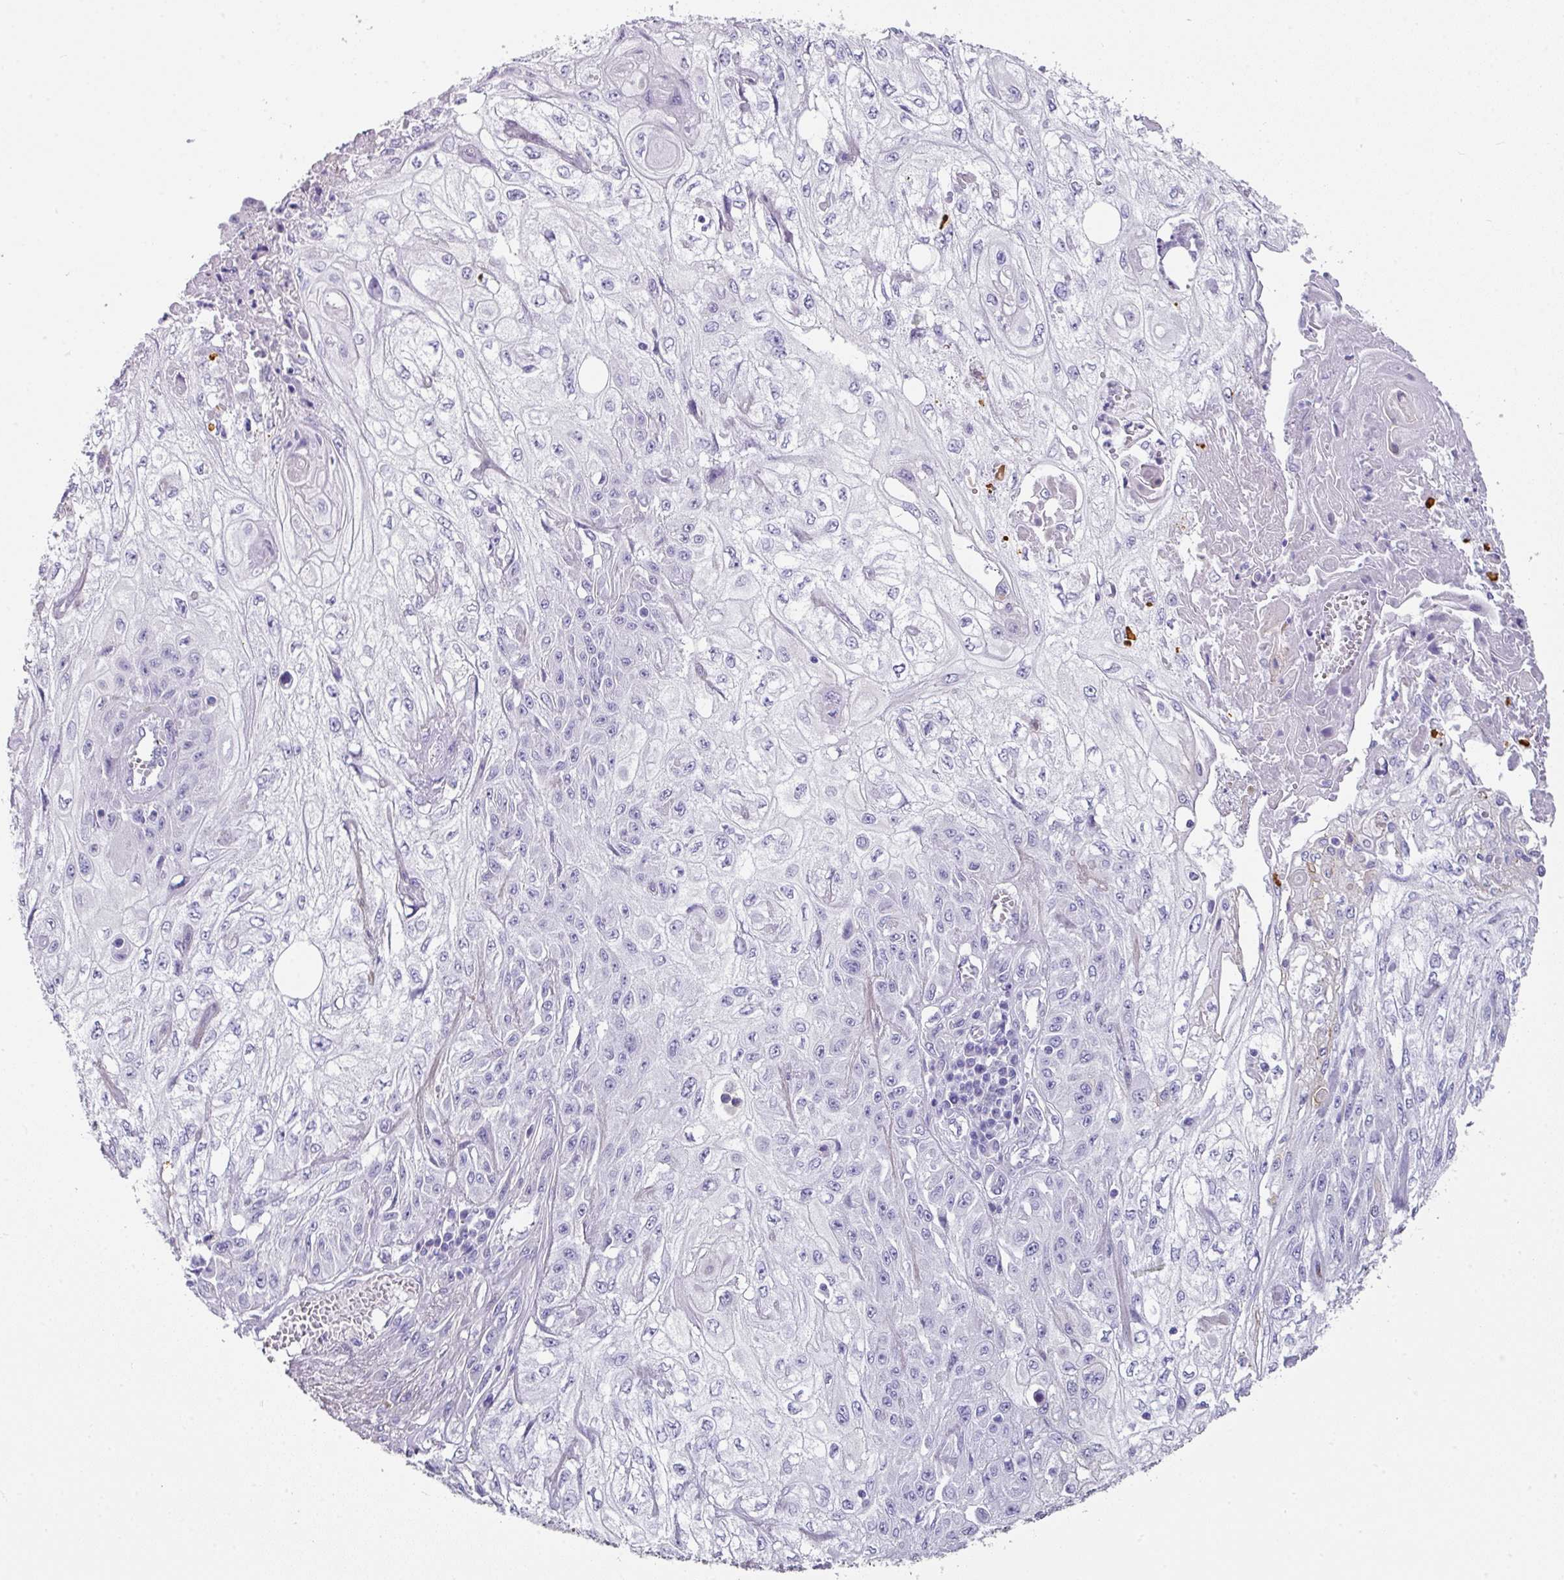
{"staining": {"intensity": "negative", "quantity": "none", "location": "none"}, "tissue": "skin cancer", "cell_type": "Tumor cells", "image_type": "cancer", "snomed": [{"axis": "morphology", "description": "Squamous cell carcinoma, NOS"}, {"axis": "morphology", "description": "Squamous cell carcinoma, metastatic, NOS"}, {"axis": "topography", "description": "Skin"}, {"axis": "topography", "description": "Lymph node"}], "caption": "This is an immunohistochemistry image of skin cancer. There is no expression in tumor cells.", "gene": "ANKRD29", "patient": {"sex": "male", "age": 75}}